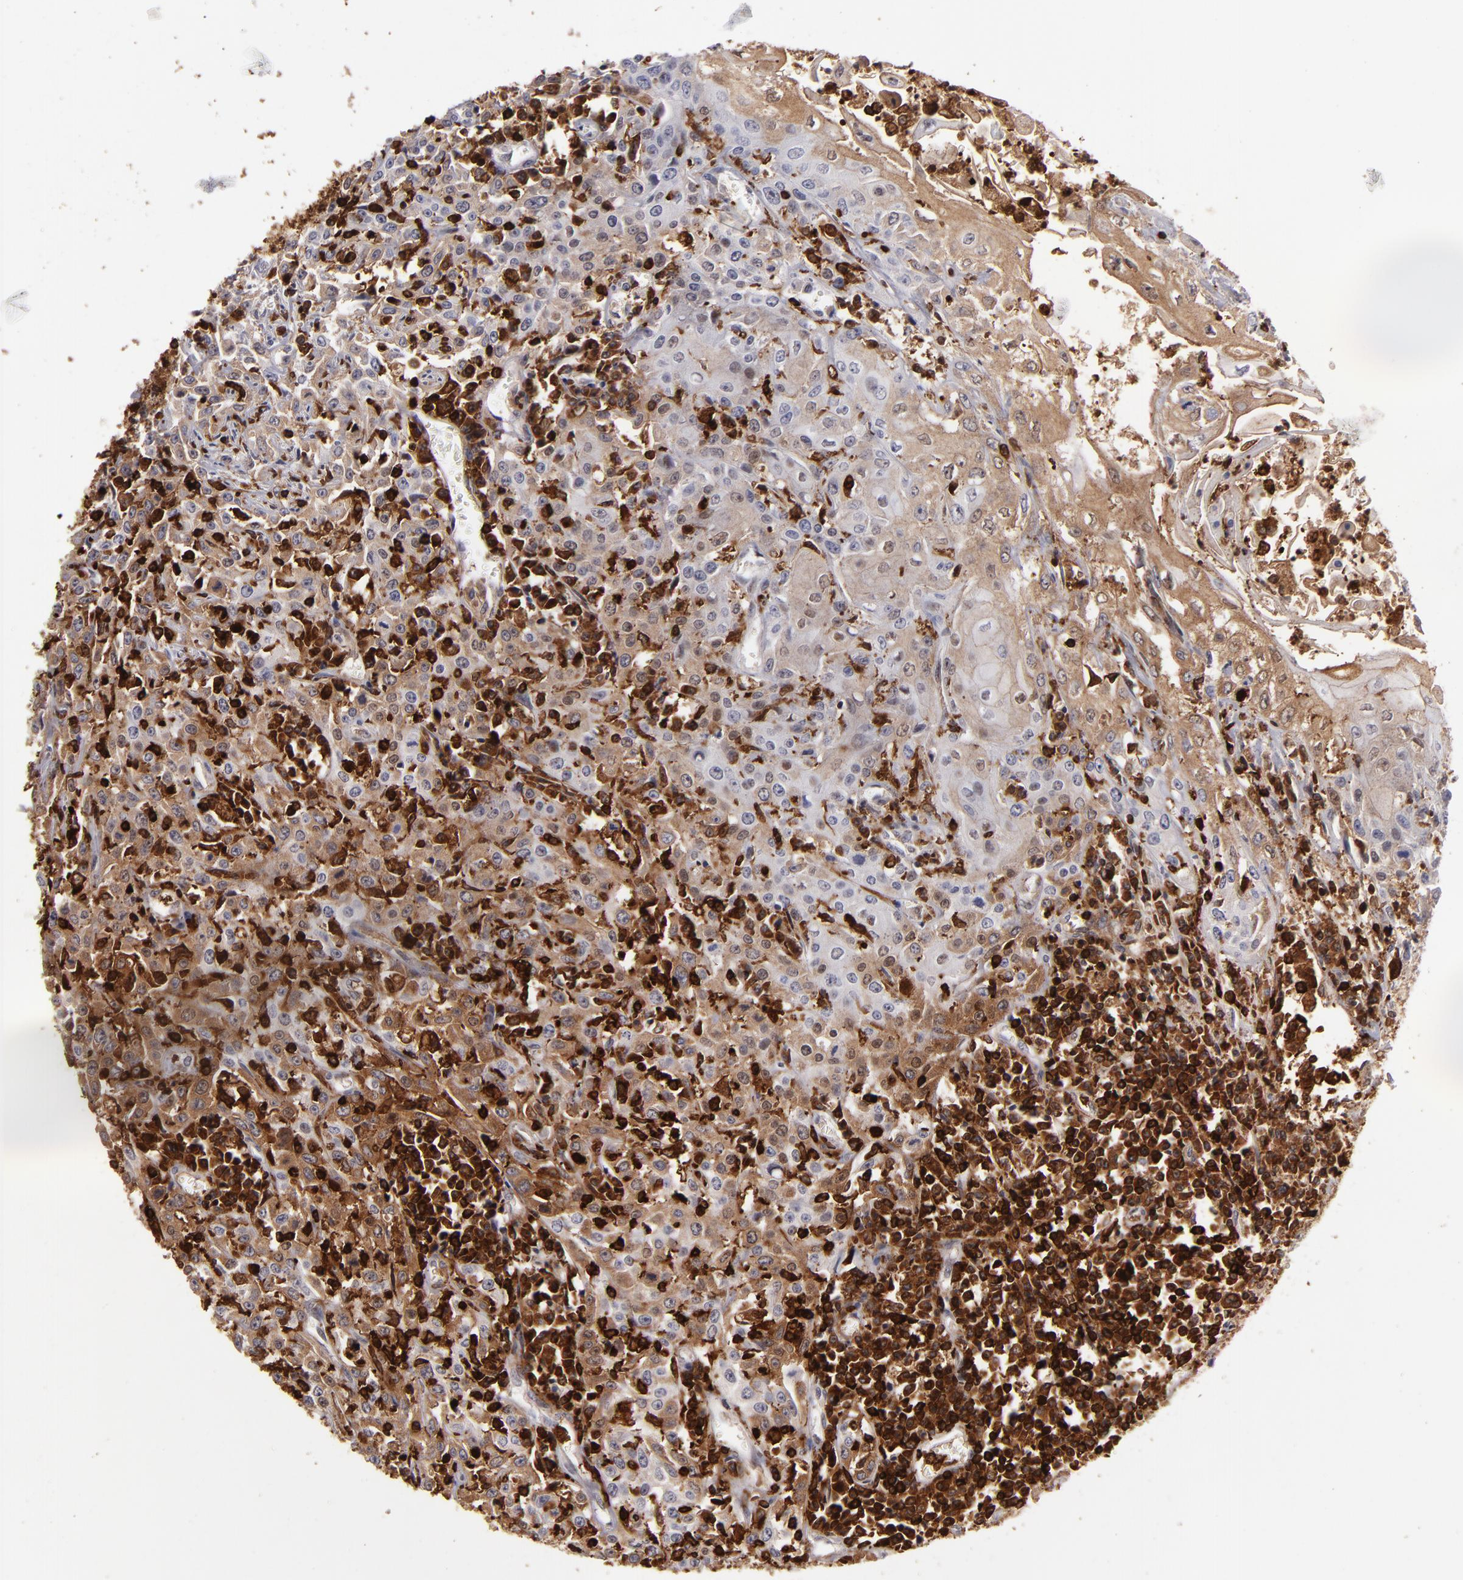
{"staining": {"intensity": "moderate", "quantity": "25%-75%", "location": "cytoplasmic/membranous,nuclear"}, "tissue": "head and neck cancer", "cell_type": "Tumor cells", "image_type": "cancer", "snomed": [{"axis": "morphology", "description": "Squamous cell carcinoma, NOS"}, {"axis": "topography", "description": "Oral tissue"}, {"axis": "topography", "description": "Head-Neck"}], "caption": "Head and neck squamous cell carcinoma stained with DAB immunohistochemistry shows medium levels of moderate cytoplasmic/membranous and nuclear staining in about 25%-75% of tumor cells.", "gene": "WAS", "patient": {"sex": "female", "age": 76}}